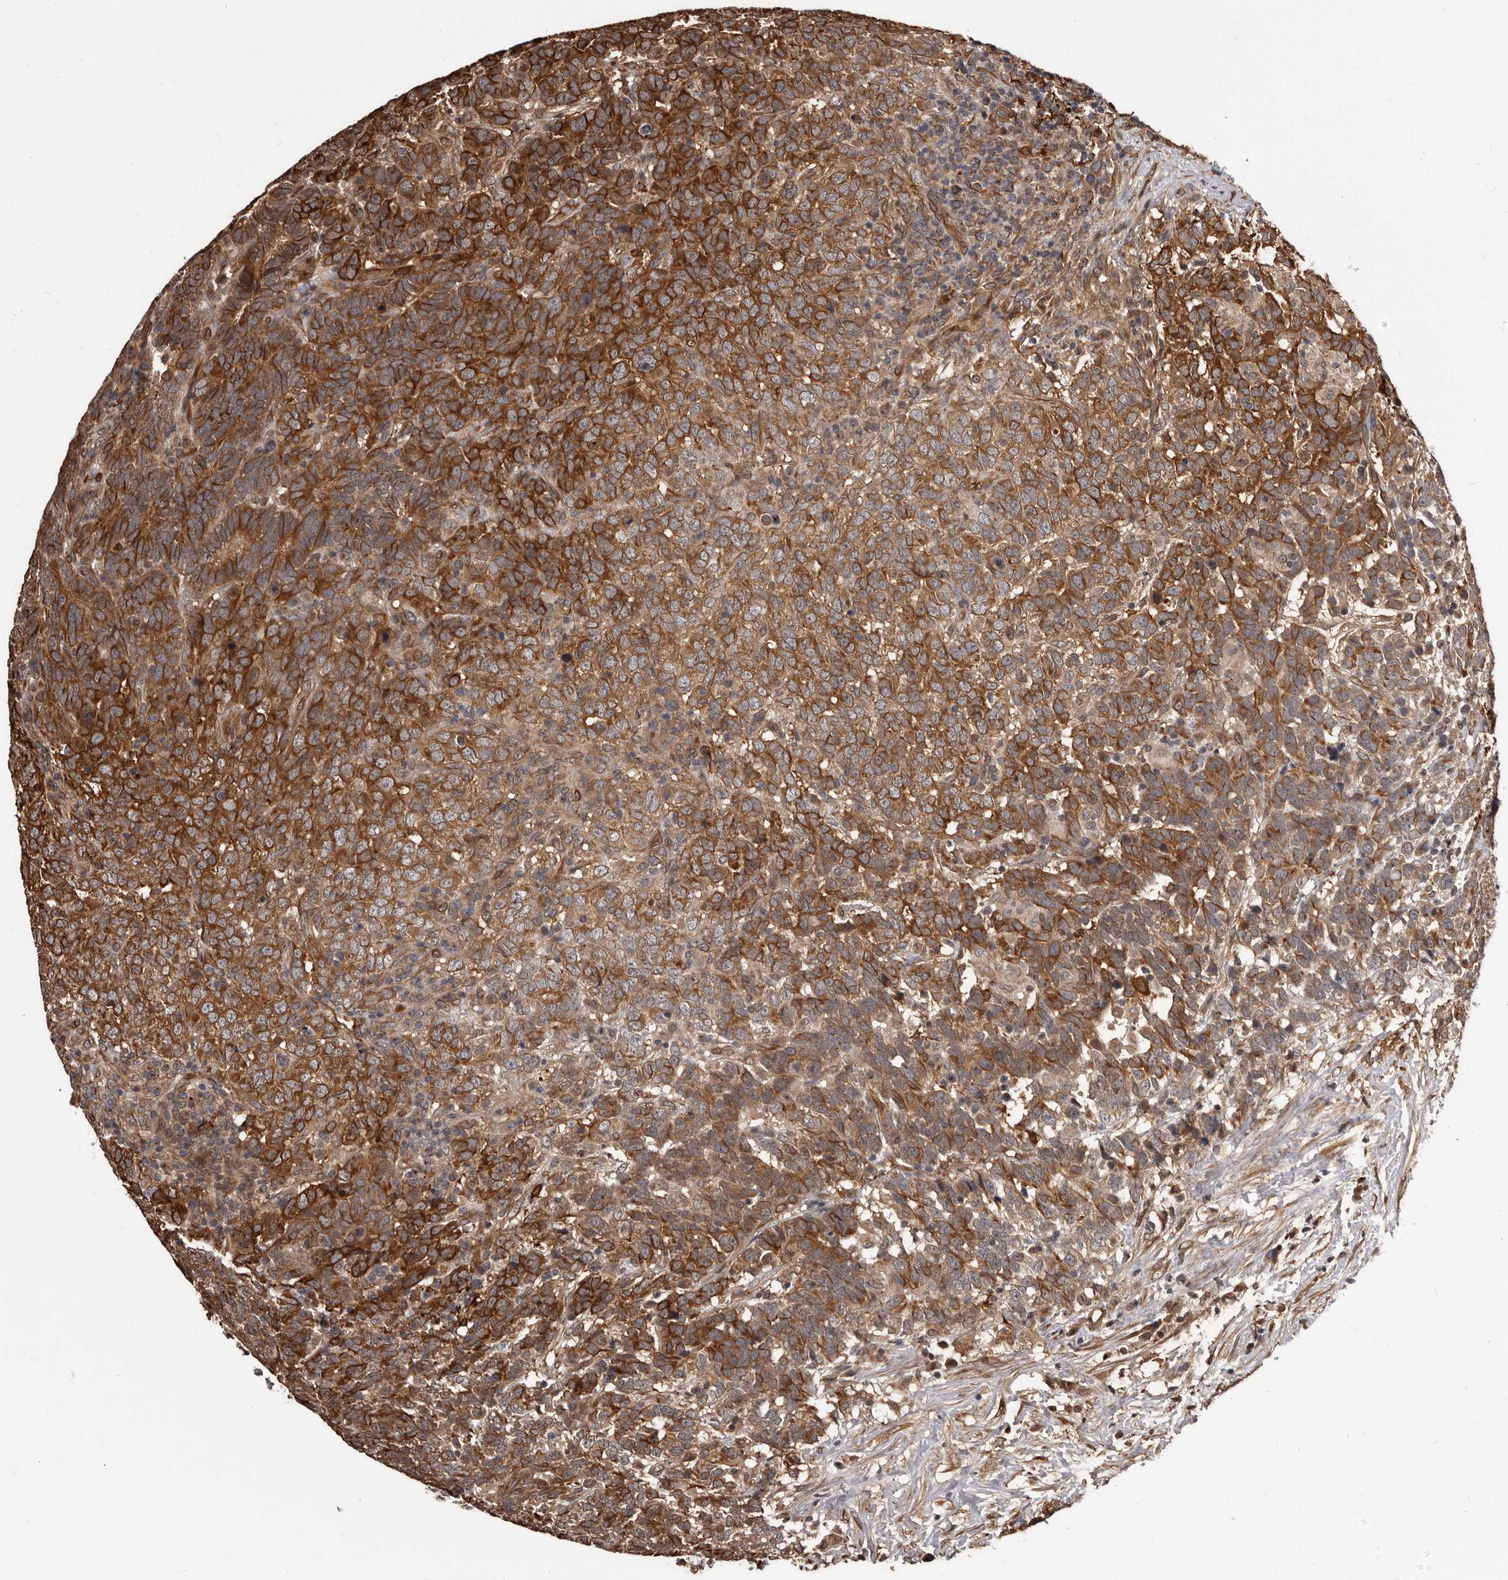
{"staining": {"intensity": "strong", "quantity": "25%-75%", "location": "cytoplasmic/membranous"}, "tissue": "testis cancer", "cell_type": "Tumor cells", "image_type": "cancer", "snomed": [{"axis": "morphology", "description": "Carcinoma, Embryonal, NOS"}, {"axis": "topography", "description": "Testis"}], "caption": "Protein staining of testis cancer tissue exhibits strong cytoplasmic/membranous staining in approximately 25%-75% of tumor cells.", "gene": "ADAMTS20", "patient": {"sex": "male", "age": 26}}